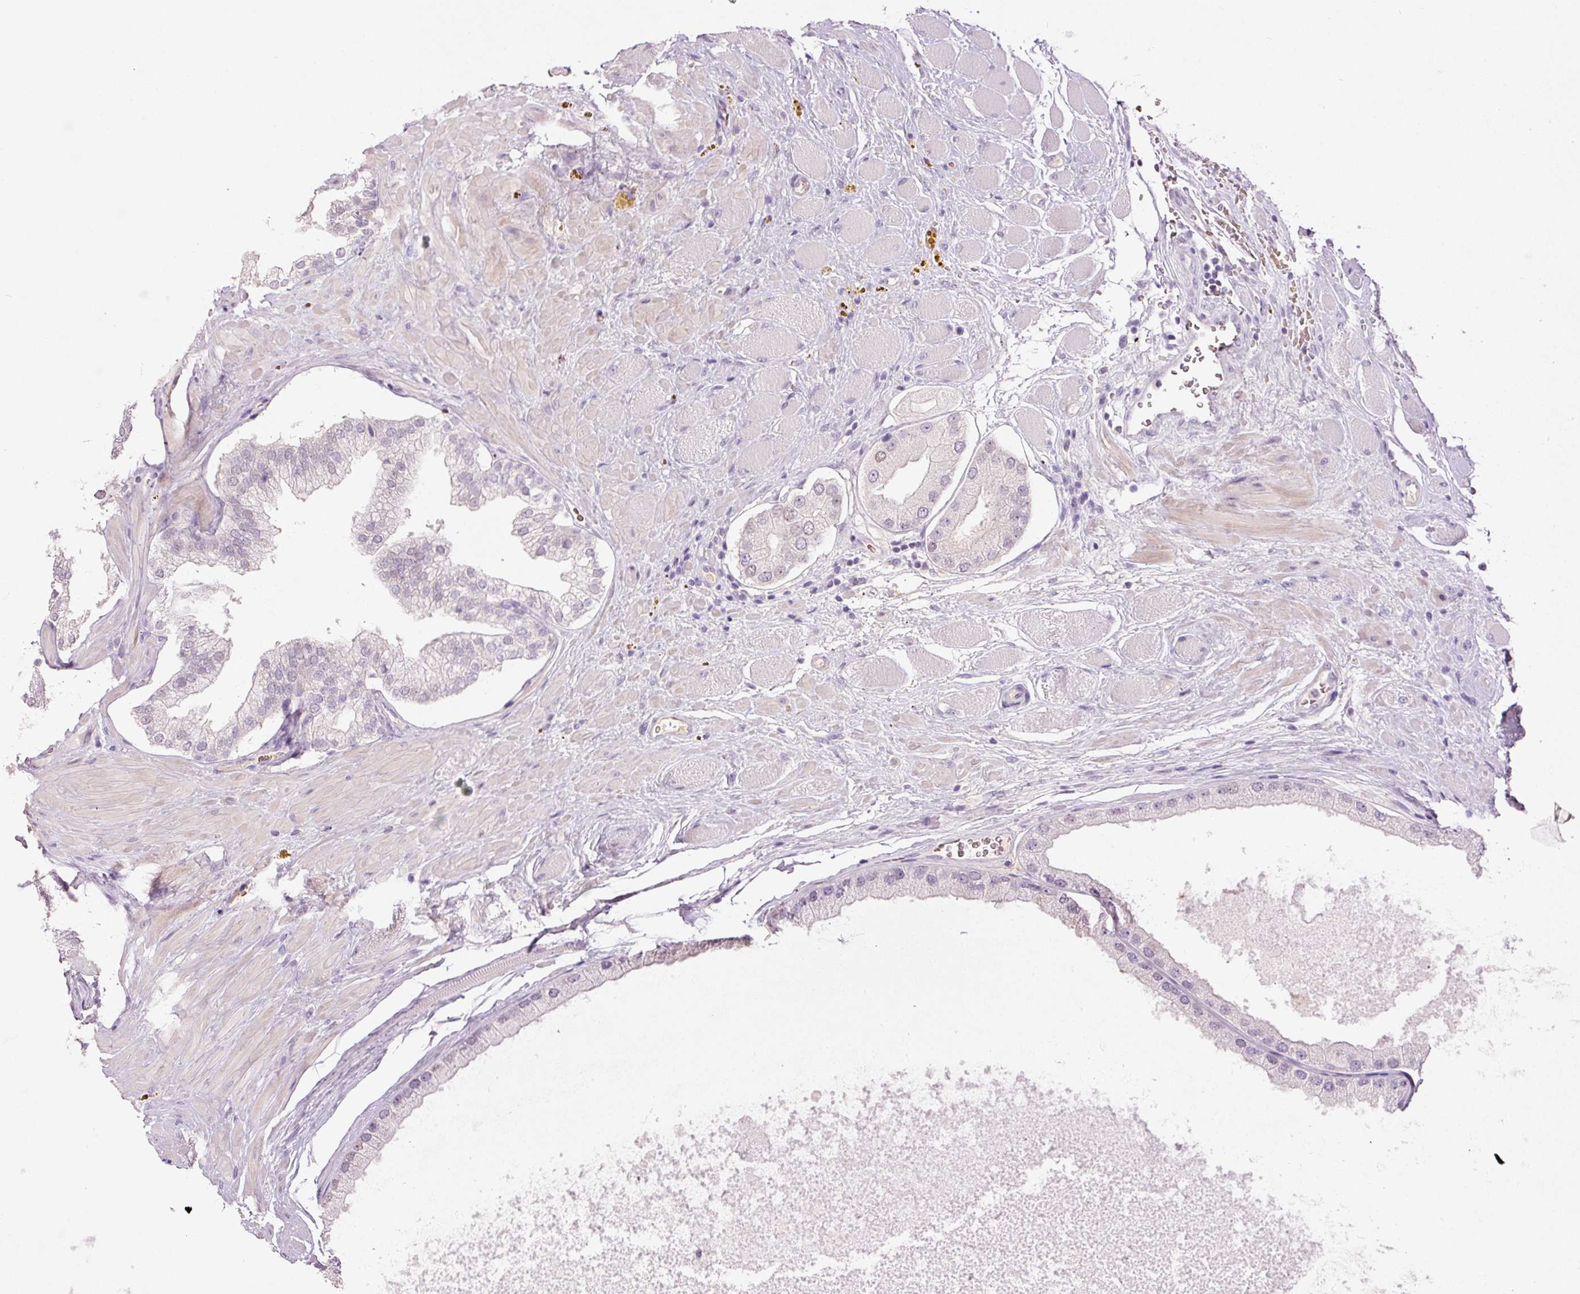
{"staining": {"intensity": "moderate", "quantity": "<25%", "location": "nuclear"}, "tissue": "prostate cancer", "cell_type": "Tumor cells", "image_type": "cancer", "snomed": [{"axis": "morphology", "description": "Adenocarcinoma, Low grade"}, {"axis": "topography", "description": "Prostate"}], "caption": "Protein analysis of prostate cancer (low-grade adenocarcinoma) tissue reveals moderate nuclear staining in about <25% of tumor cells. The protein of interest is shown in brown color, while the nuclei are stained blue.", "gene": "LY6G6D", "patient": {"sex": "male", "age": 42}}